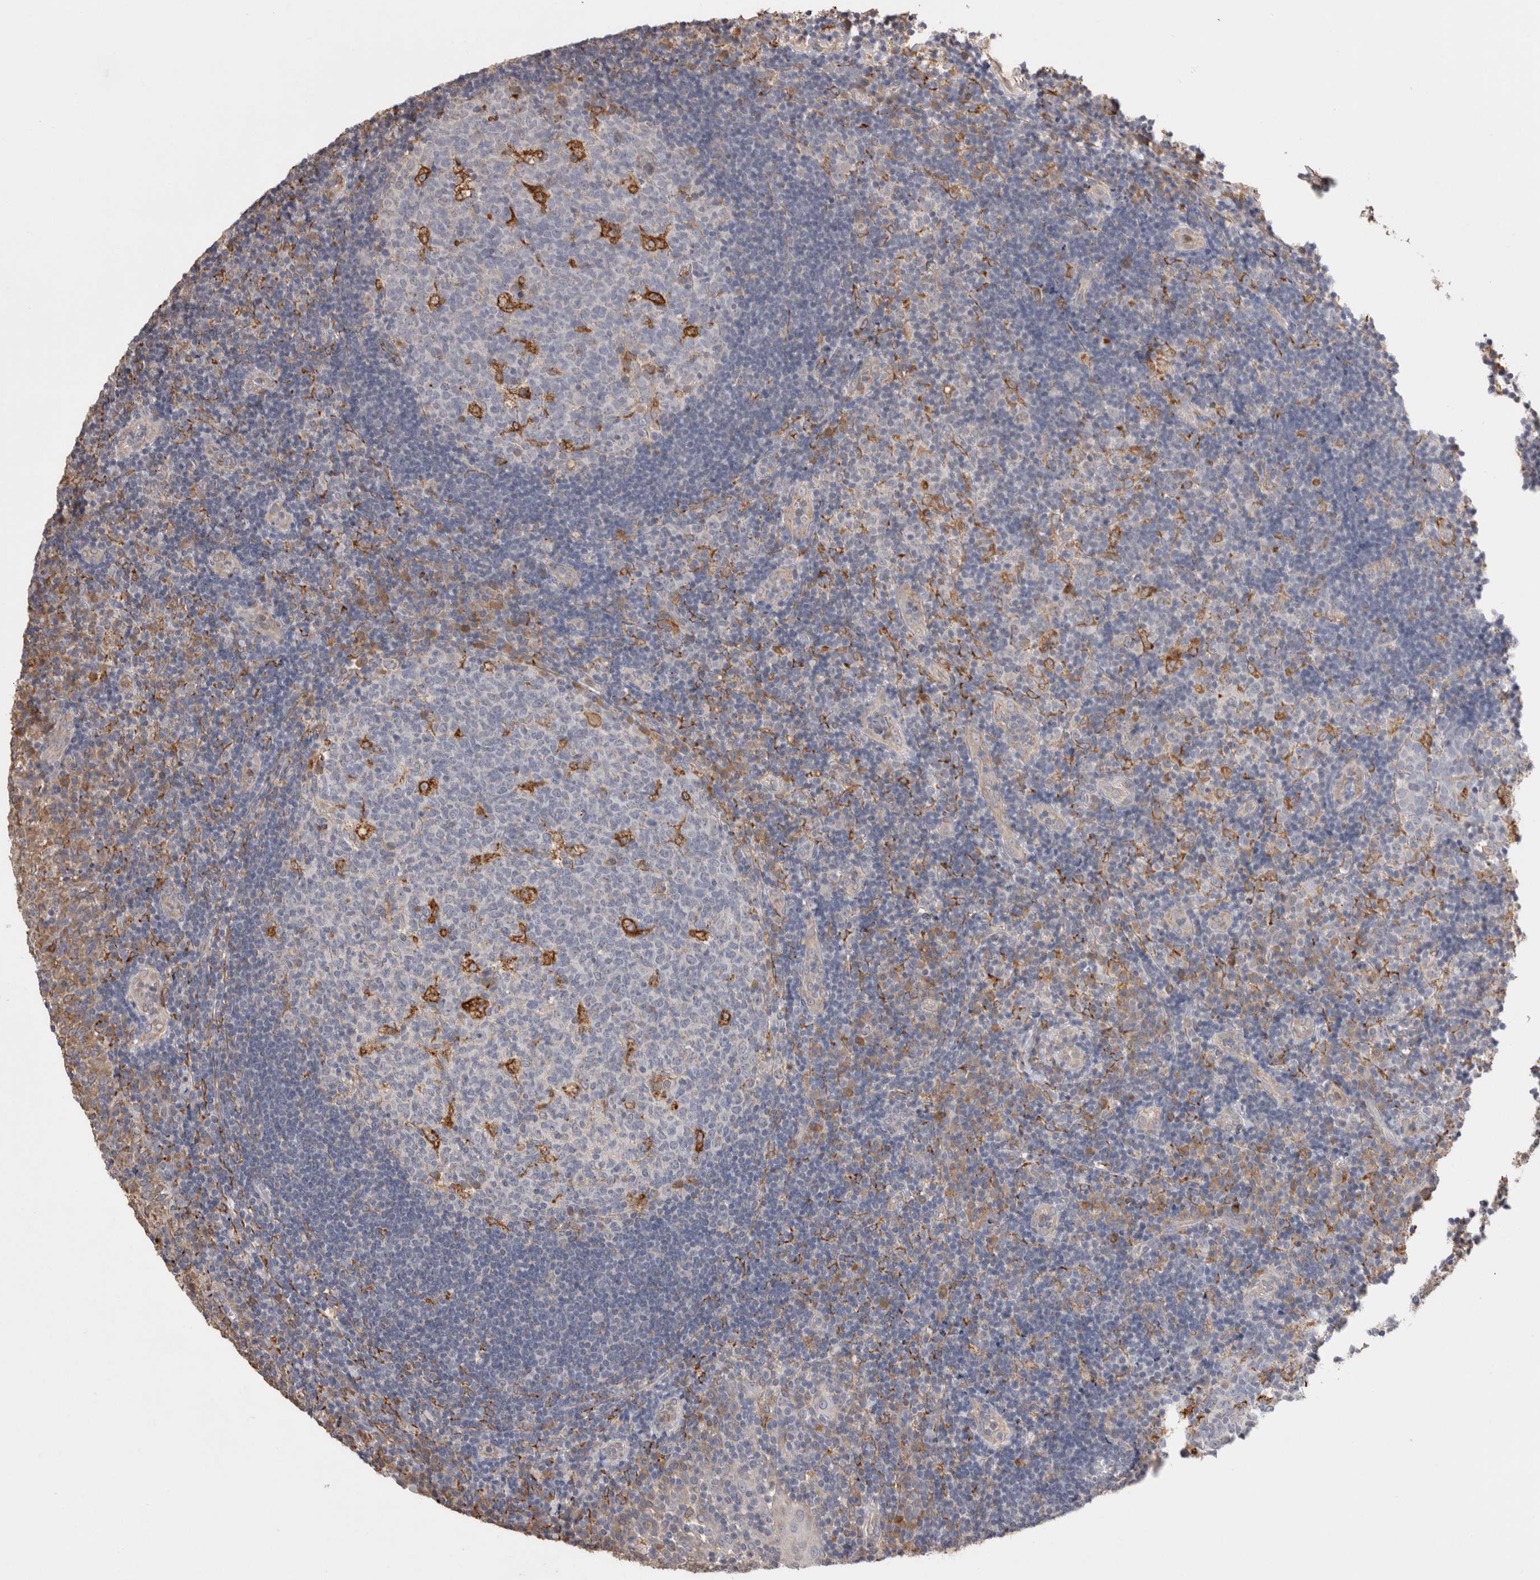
{"staining": {"intensity": "strong", "quantity": "<25%", "location": "cytoplasmic/membranous"}, "tissue": "tonsil", "cell_type": "Germinal center cells", "image_type": "normal", "snomed": [{"axis": "morphology", "description": "Normal tissue, NOS"}, {"axis": "topography", "description": "Tonsil"}], "caption": "A brown stain shows strong cytoplasmic/membranous expression of a protein in germinal center cells of unremarkable tonsil. The staining is performed using DAB (3,3'-diaminobenzidine) brown chromogen to label protein expression. The nuclei are counter-stained blue using hematoxylin.", "gene": "LRPAP1", "patient": {"sex": "female", "age": 40}}